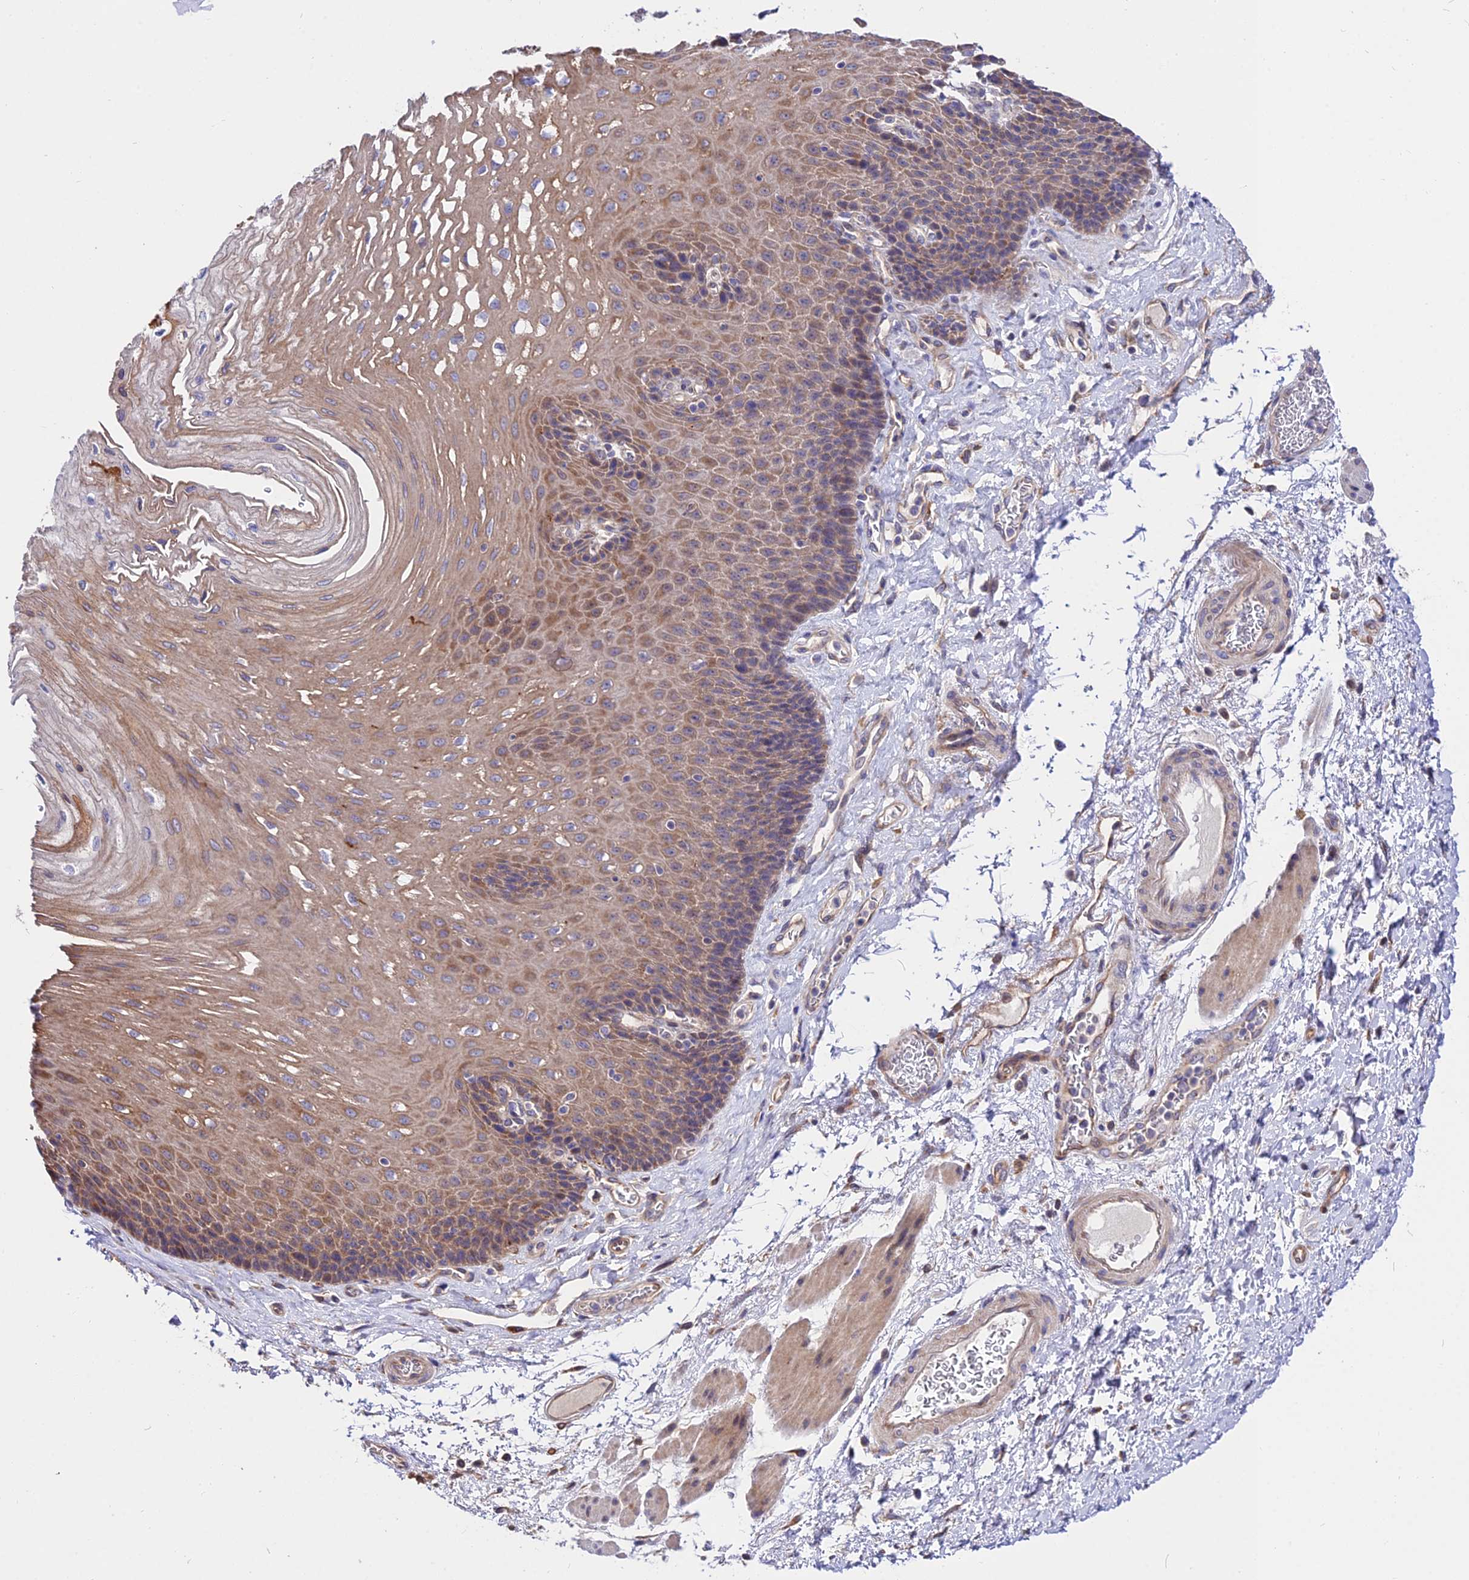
{"staining": {"intensity": "moderate", "quantity": ">75%", "location": "cytoplasmic/membranous"}, "tissue": "esophagus", "cell_type": "Squamous epithelial cells", "image_type": "normal", "snomed": [{"axis": "morphology", "description": "Normal tissue, NOS"}, {"axis": "topography", "description": "Esophagus"}], "caption": "Approximately >75% of squamous epithelial cells in benign human esophagus demonstrate moderate cytoplasmic/membranous protein staining as visualized by brown immunohistochemical staining.", "gene": "CDC37L1", "patient": {"sex": "female", "age": 72}}